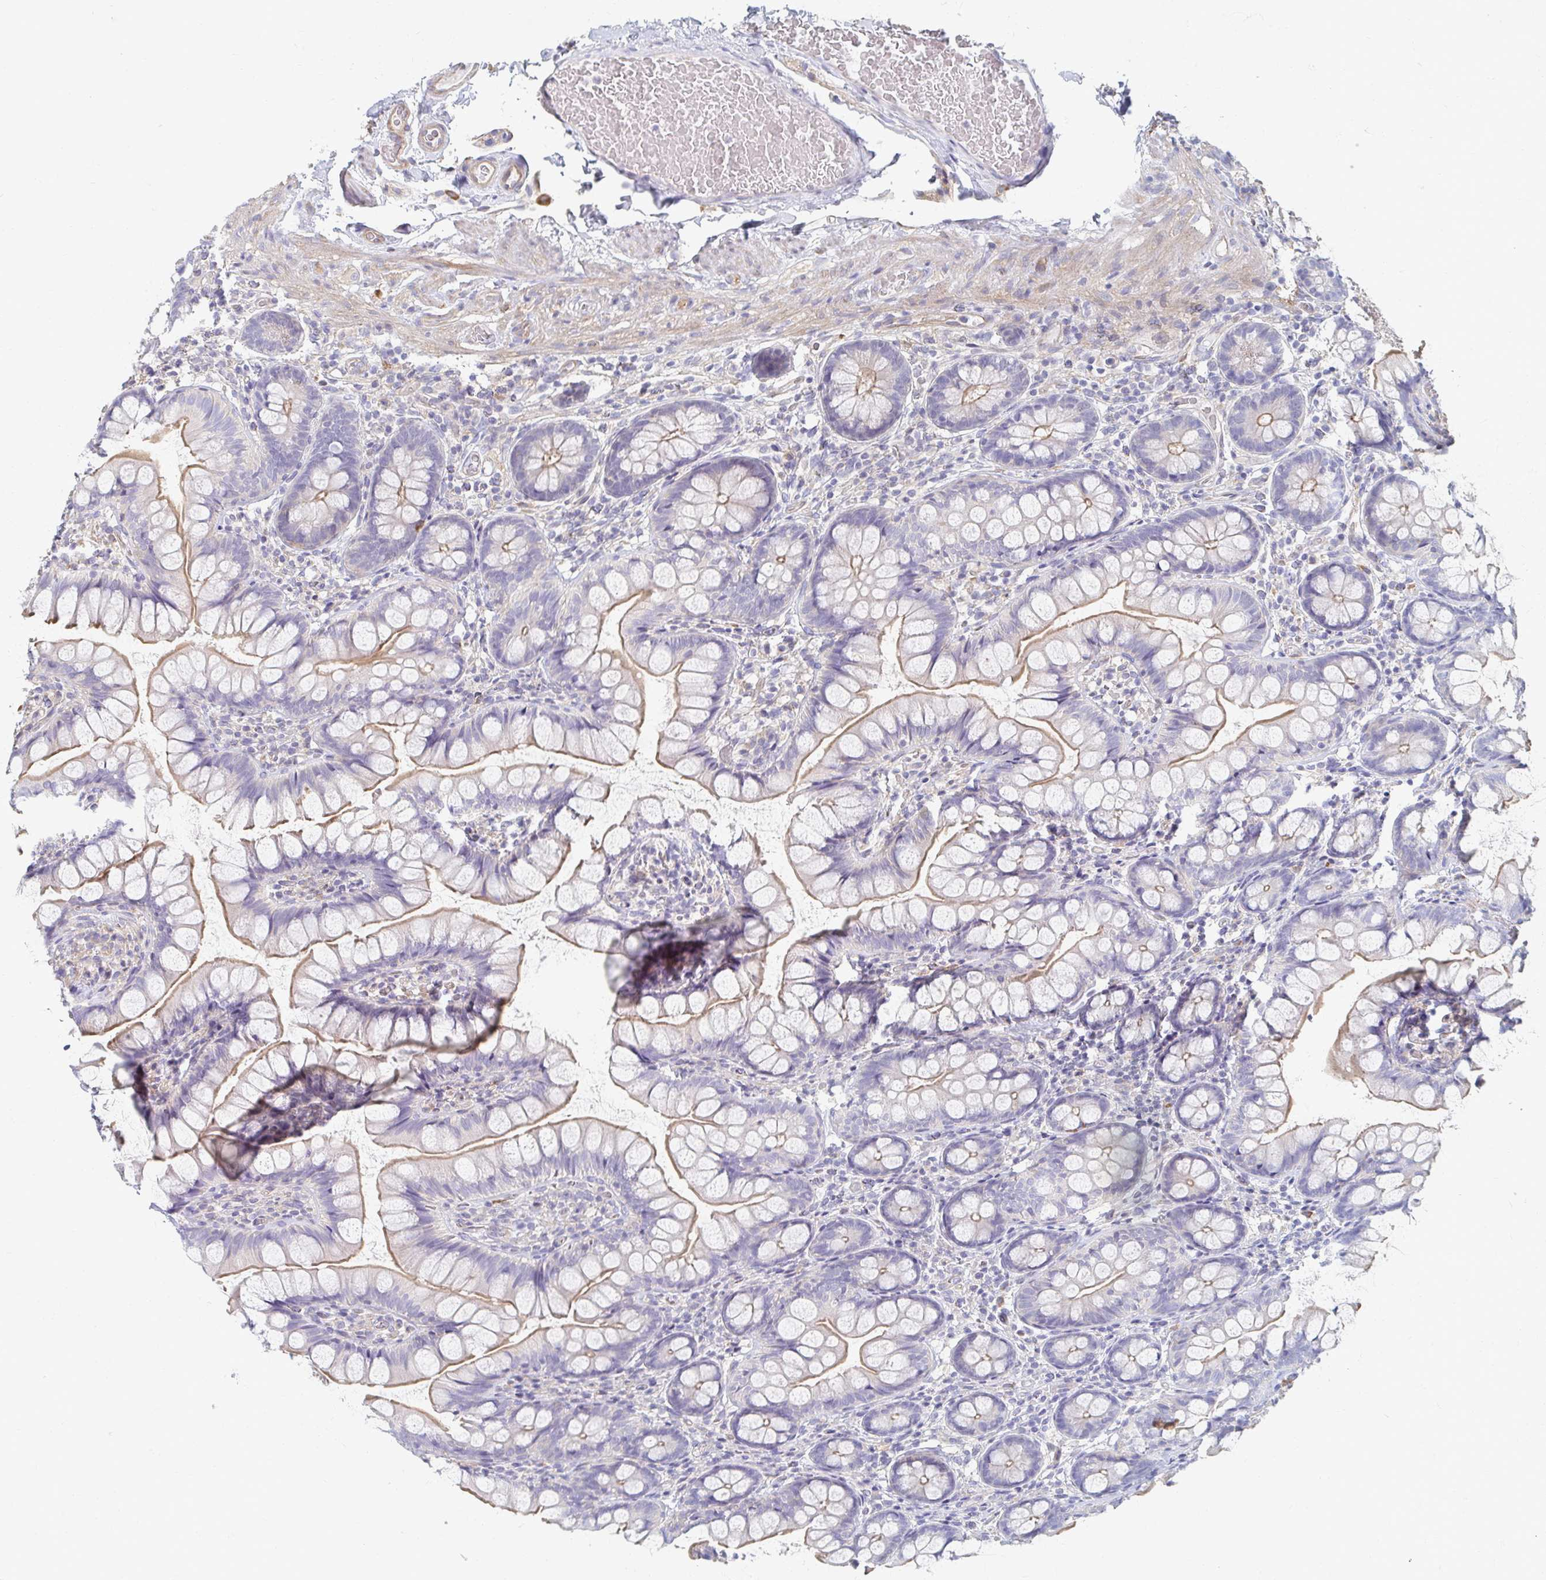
{"staining": {"intensity": "weak", "quantity": "25%-75%", "location": "cytoplasmic/membranous"}, "tissue": "small intestine", "cell_type": "Glandular cells", "image_type": "normal", "snomed": [{"axis": "morphology", "description": "Normal tissue, NOS"}, {"axis": "topography", "description": "Small intestine"}], "caption": "The histopathology image displays staining of normal small intestine, revealing weak cytoplasmic/membranous protein expression (brown color) within glandular cells. Immunohistochemistry stains the protein in brown and the nuclei are stained blue.", "gene": "MYLK2", "patient": {"sex": "male", "age": 70}}